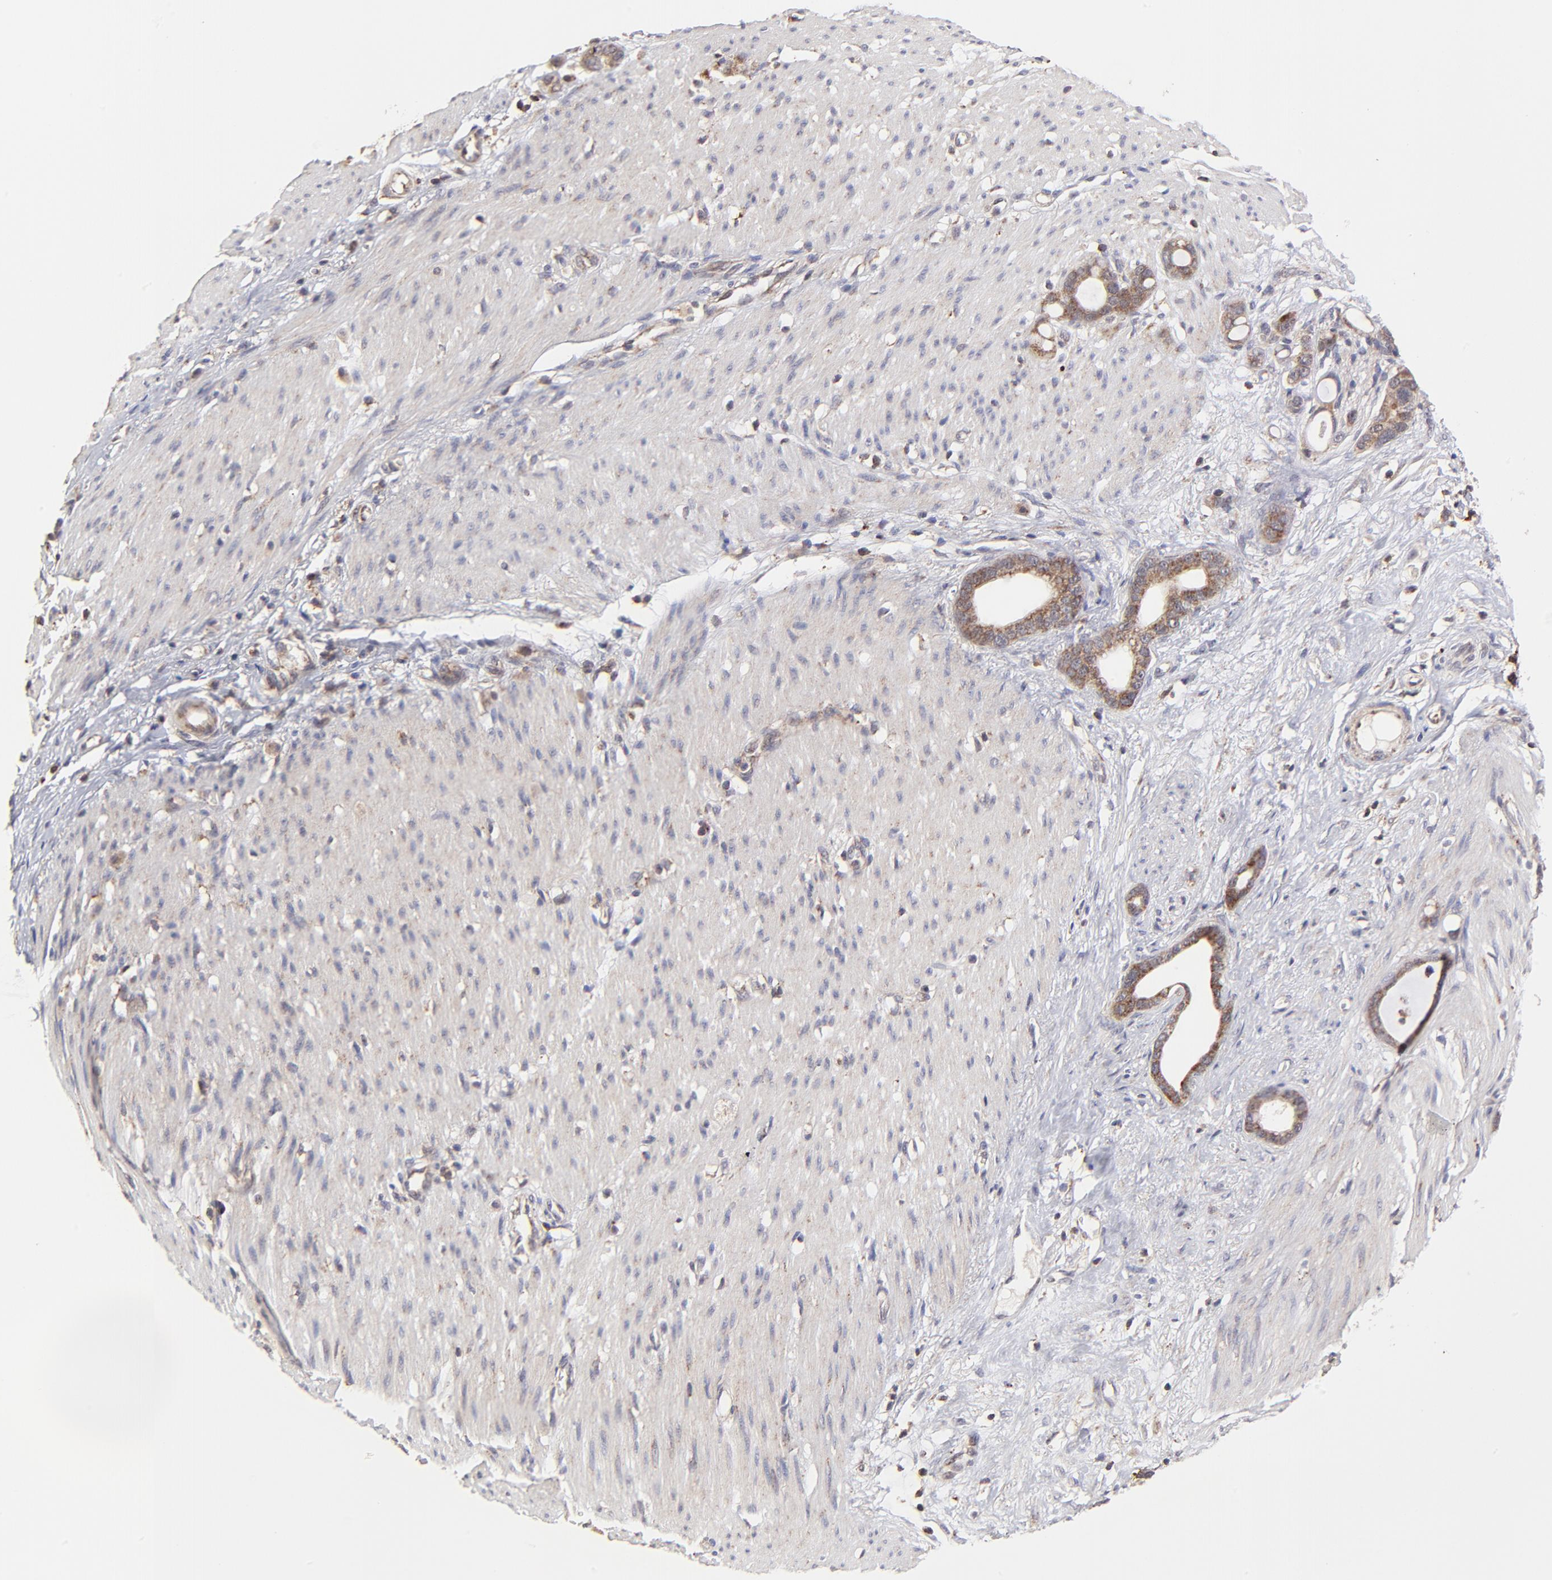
{"staining": {"intensity": "moderate", "quantity": ">75%", "location": "cytoplasmic/membranous"}, "tissue": "stomach cancer", "cell_type": "Tumor cells", "image_type": "cancer", "snomed": [{"axis": "morphology", "description": "Adenocarcinoma, NOS"}, {"axis": "topography", "description": "Stomach"}], "caption": "Stomach cancer (adenocarcinoma) was stained to show a protein in brown. There is medium levels of moderate cytoplasmic/membranous positivity in approximately >75% of tumor cells. (brown staining indicates protein expression, while blue staining denotes nuclei).", "gene": "MAP2K7", "patient": {"sex": "female", "age": 75}}